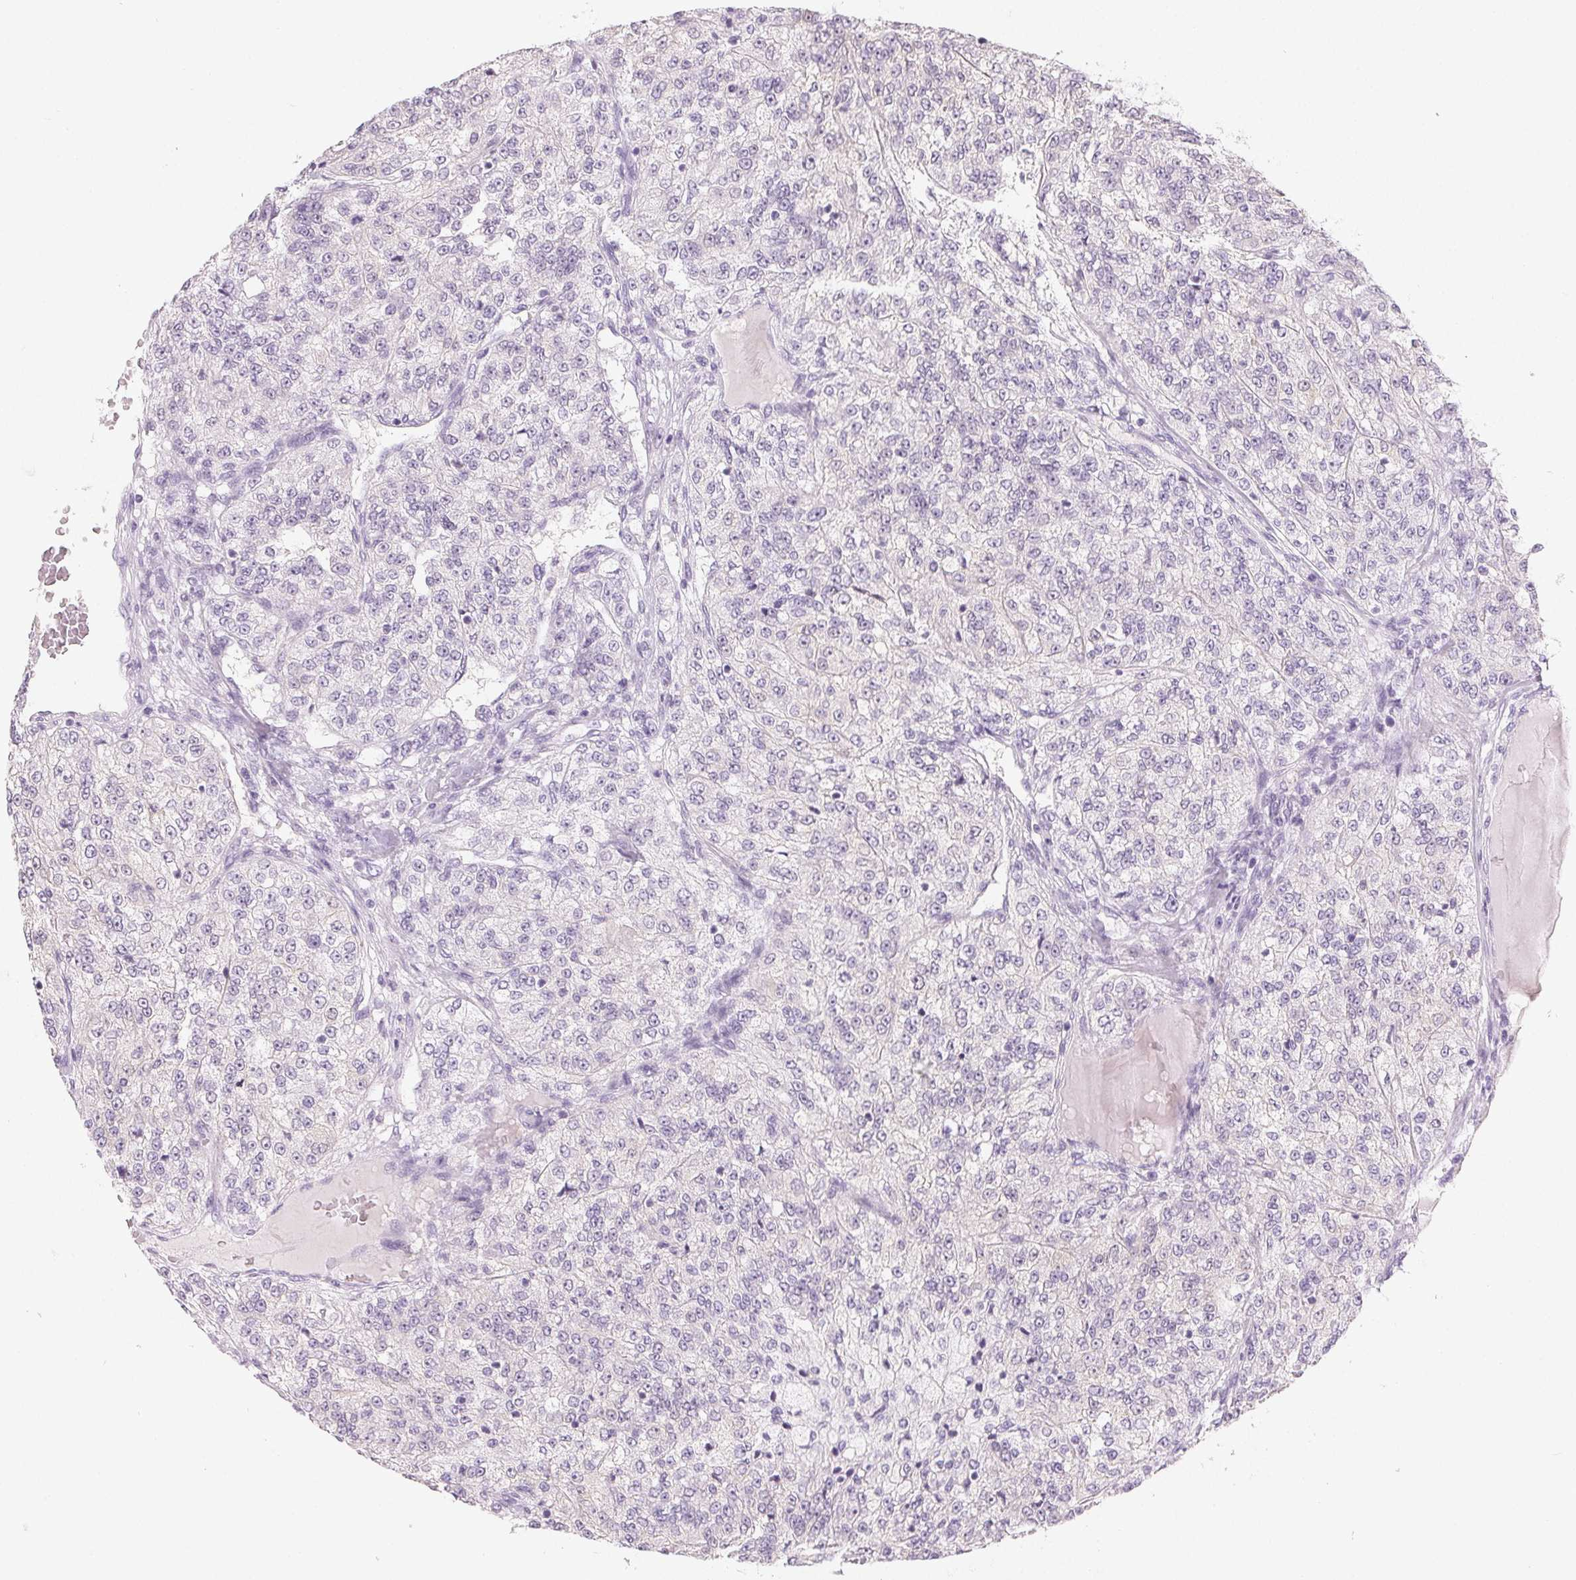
{"staining": {"intensity": "negative", "quantity": "none", "location": "none"}, "tissue": "renal cancer", "cell_type": "Tumor cells", "image_type": "cancer", "snomed": [{"axis": "morphology", "description": "Adenocarcinoma, NOS"}, {"axis": "topography", "description": "Kidney"}], "caption": "Immunohistochemistry (IHC) of adenocarcinoma (renal) demonstrates no expression in tumor cells.", "gene": "MIOX", "patient": {"sex": "female", "age": 63}}